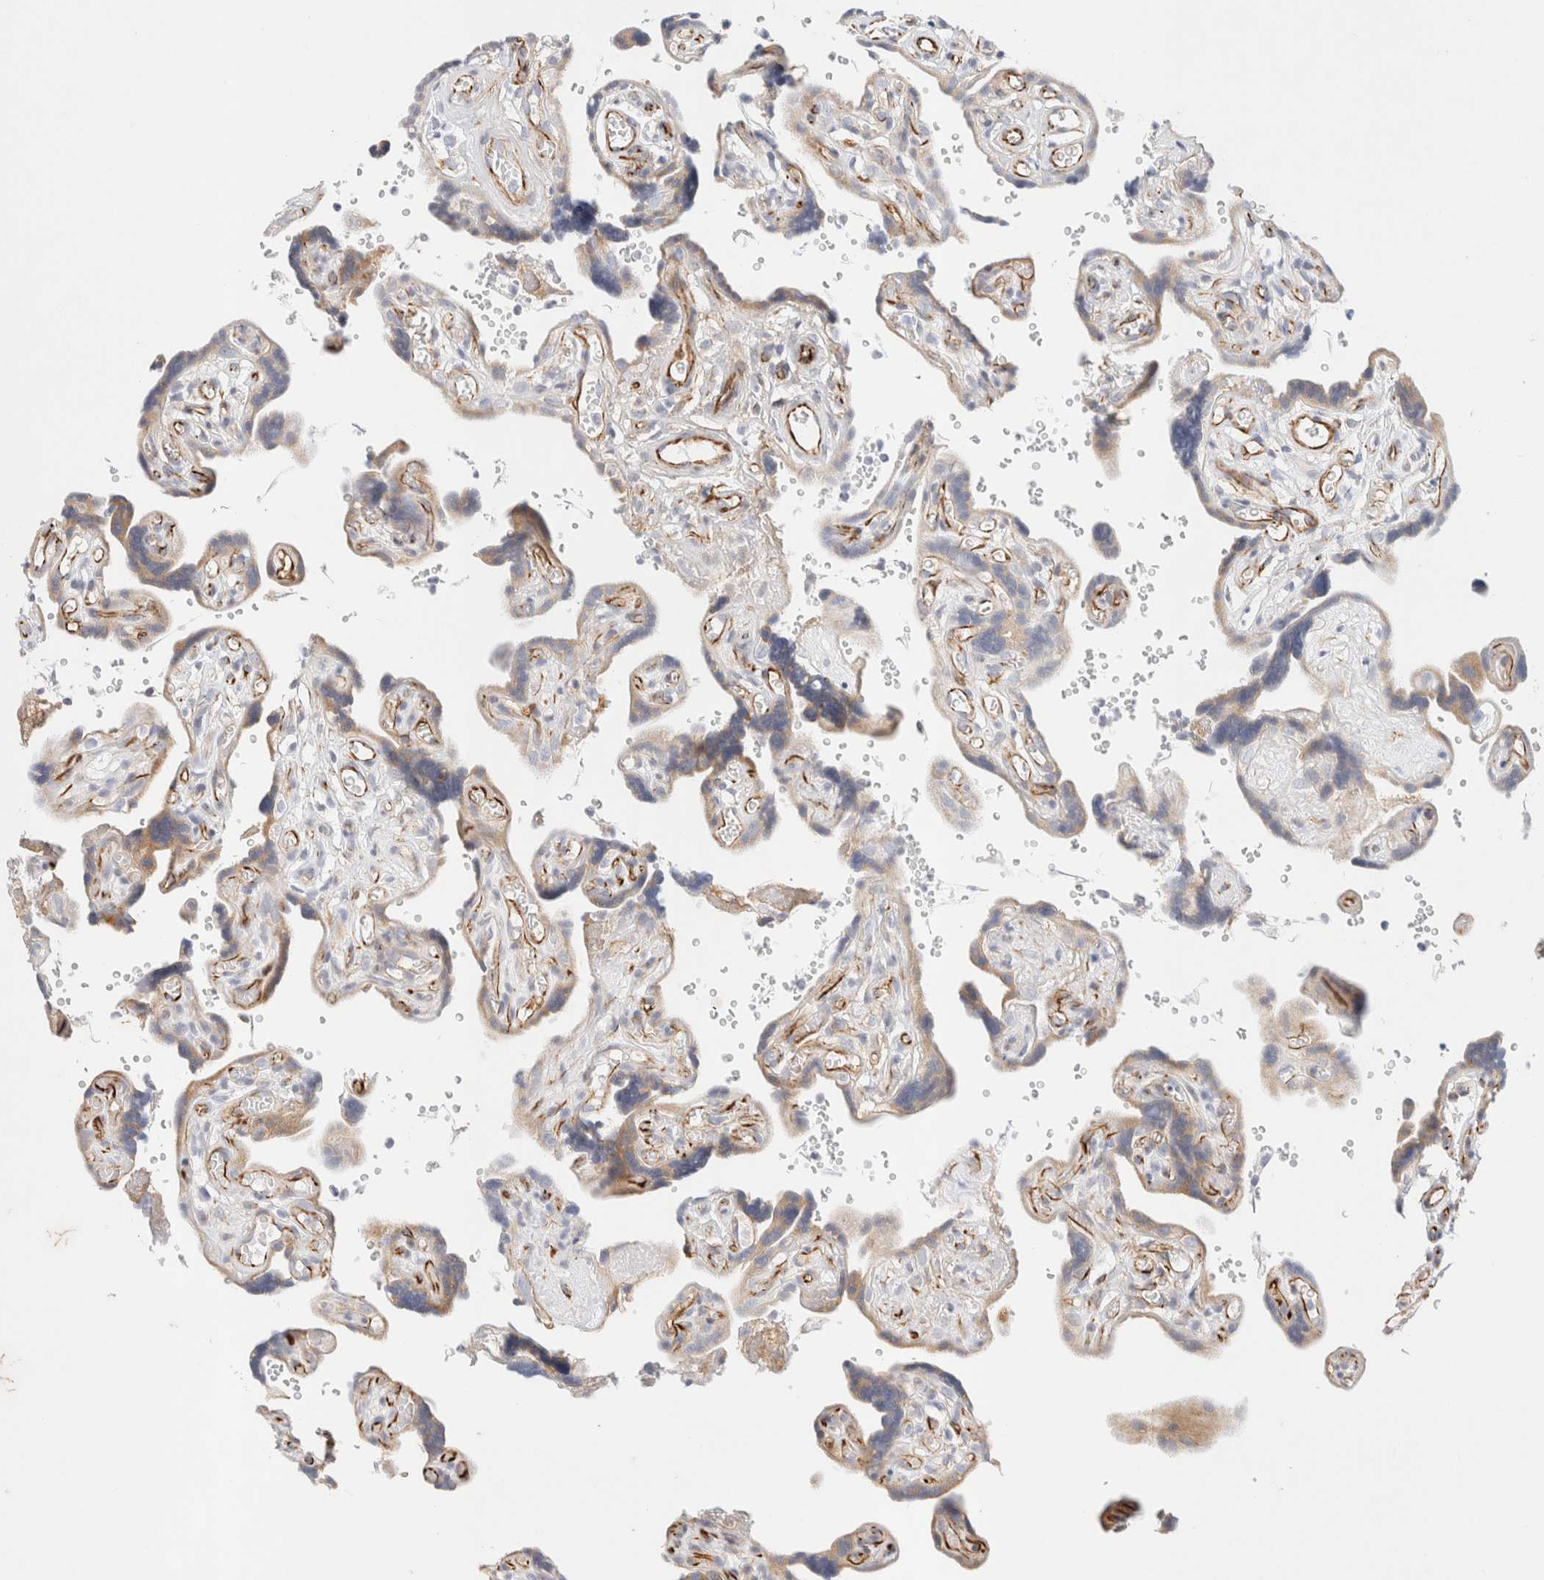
{"staining": {"intensity": "negative", "quantity": "none", "location": "none"}, "tissue": "placenta", "cell_type": "Decidual cells", "image_type": "normal", "snomed": [{"axis": "morphology", "description": "Normal tissue, NOS"}, {"axis": "topography", "description": "Placenta"}], "caption": "High power microscopy photomicrograph of an IHC photomicrograph of normal placenta, revealing no significant expression in decidual cells.", "gene": "SLC25A48", "patient": {"sex": "female", "age": 30}}